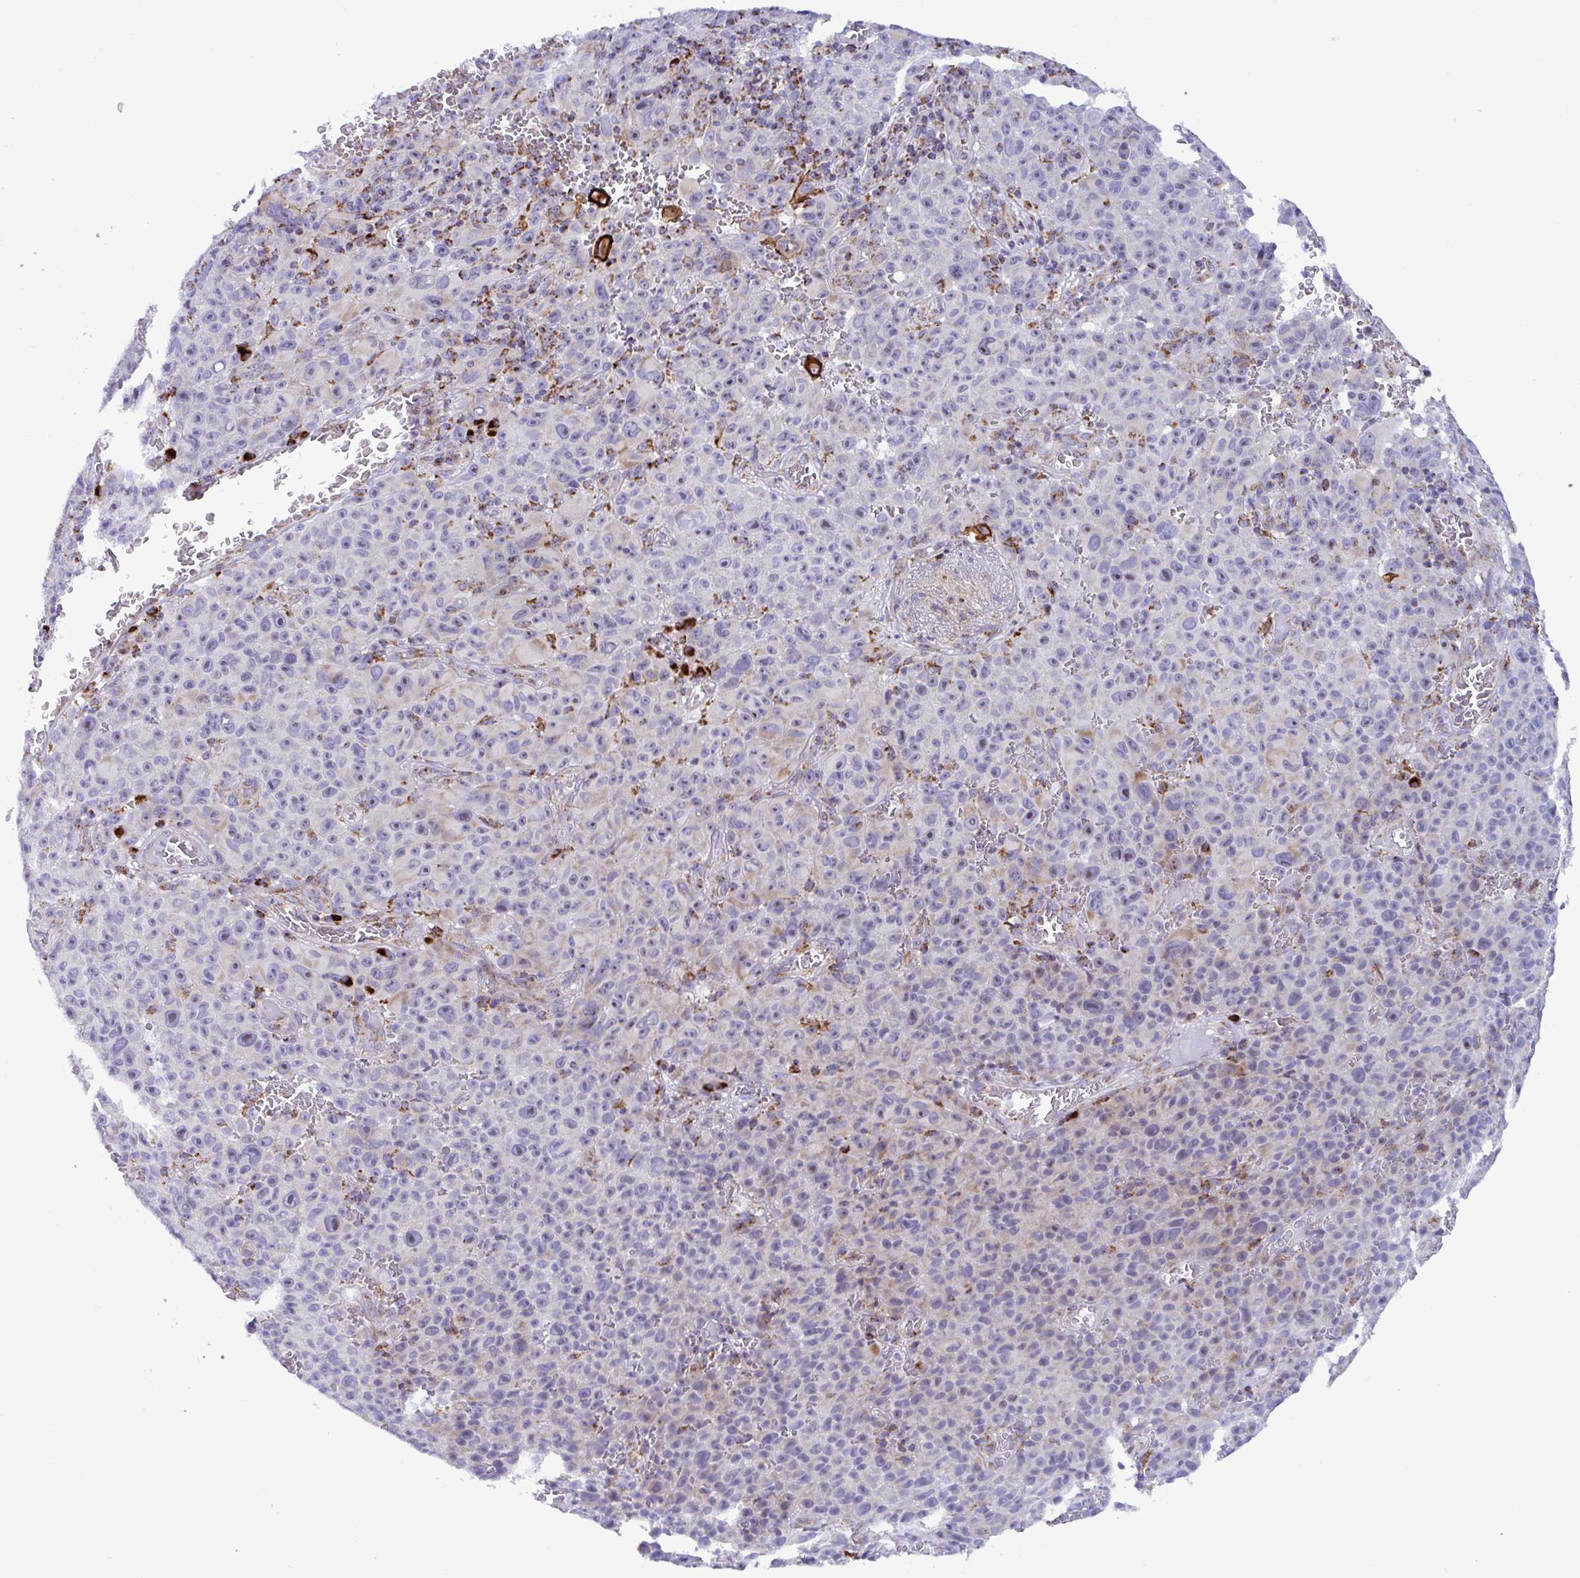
{"staining": {"intensity": "negative", "quantity": "none", "location": "none"}, "tissue": "melanoma", "cell_type": "Tumor cells", "image_type": "cancer", "snomed": [{"axis": "morphology", "description": "Malignant melanoma, NOS"}, {"axis": "topography", "description": "Skin"}], "caption": "High magnification brightfield microscopy of melanoma stained with DAB (3,3'-diaminobenzidine) (brown) and counterstained with hematoxylin (blue): tumor cells show no significant positivity. (Stains: DAB immunohistochemistry with hematoxylin counter stain, Microscopy: brightfield microscopy at high magnification).", "gene": "ATP5MJ", "patient": {"sex": "female", "age": 82}}